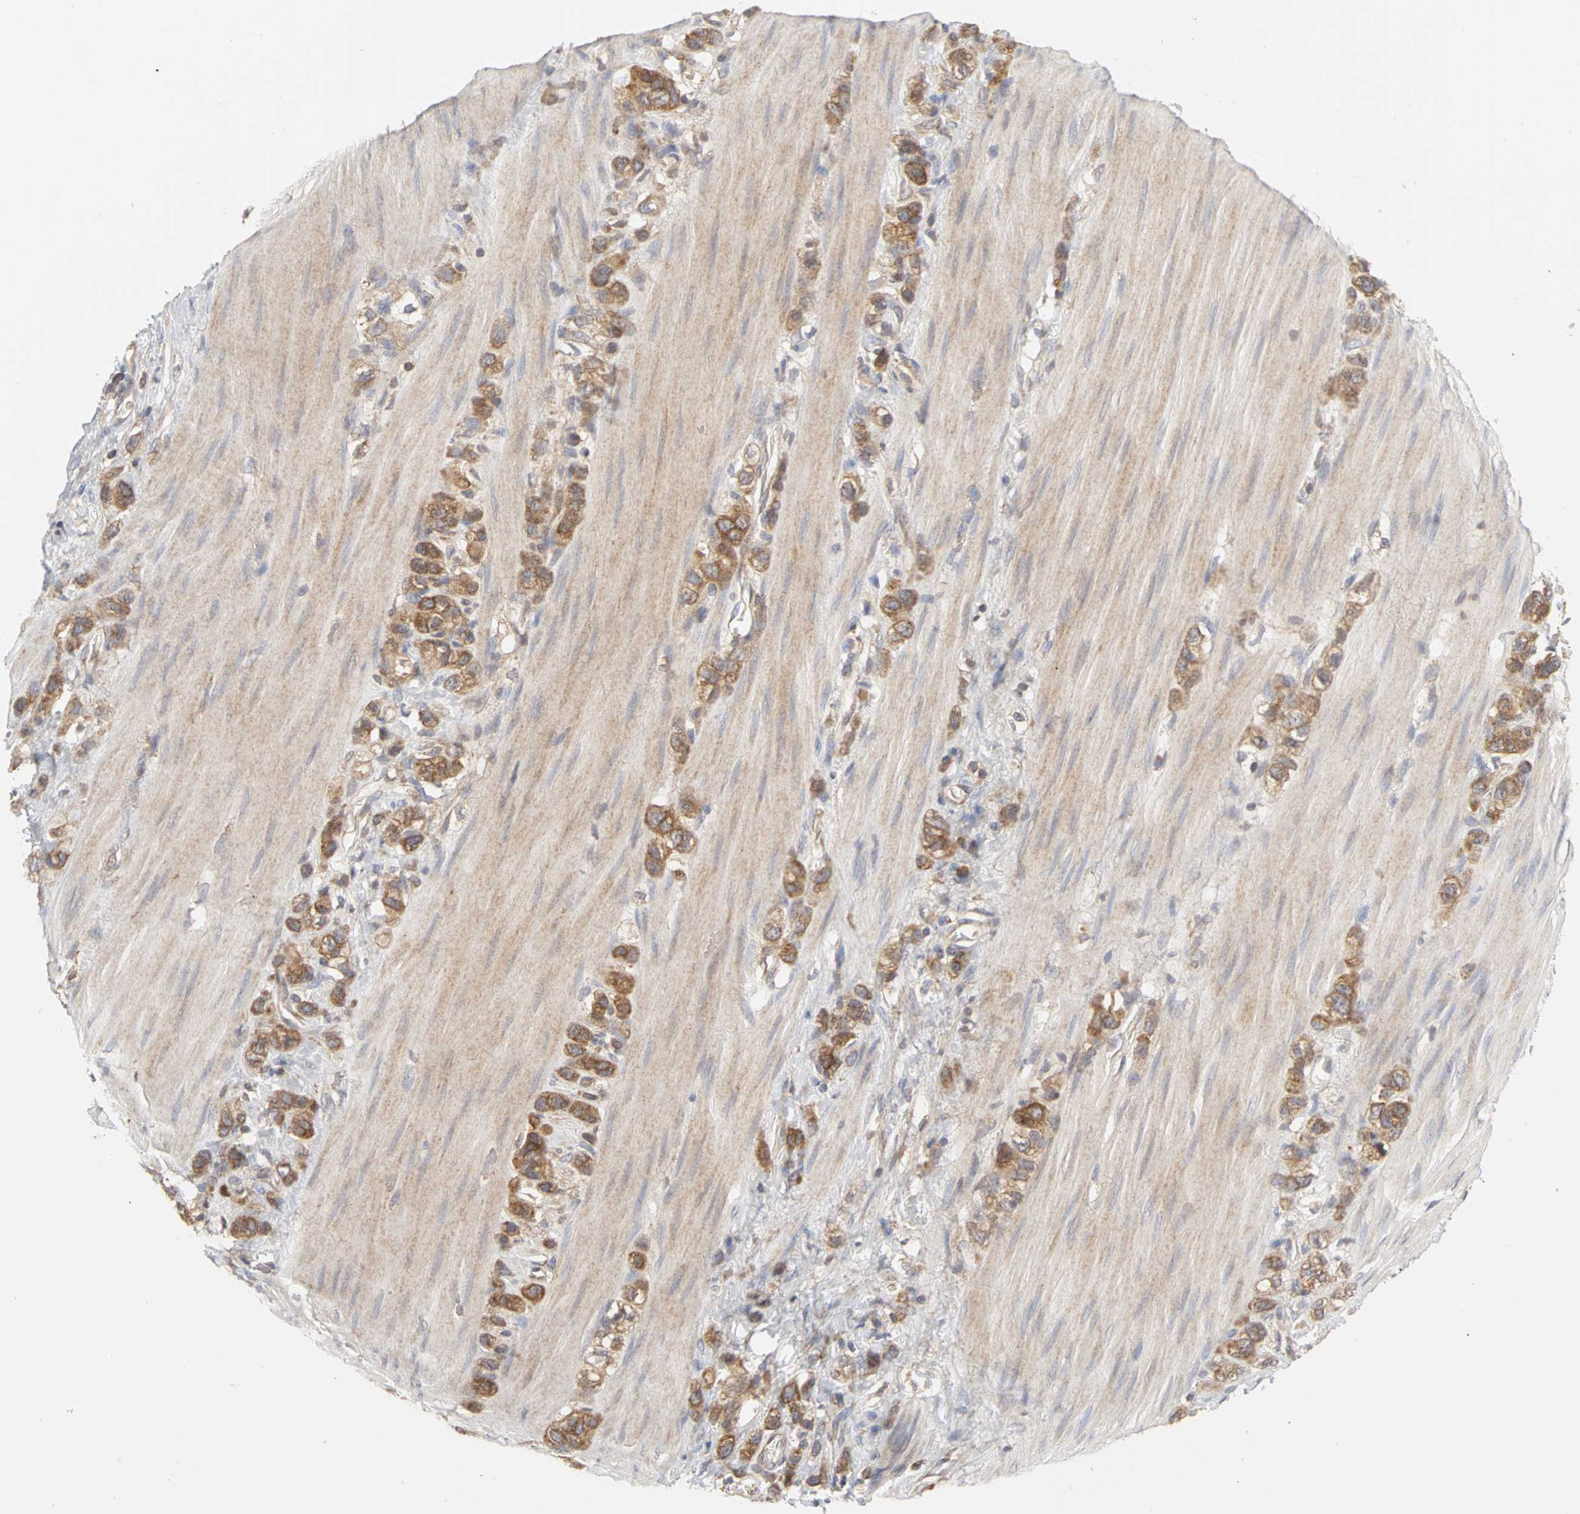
{"staining": {"intensity": "moderate", "quantity": ">75%", "location": "cytoplasmic/membranous"}, "tissue": "stomach cancer", "cell_type": "Tumor cells", "image_type": "cancer", "snomed": [{"axis": "morphology", "description": "Normal tissue, NOS"}, {"axis": "morphology", "description": "Adenocarcinoma, NOS"}, {"axis": "morphology", "description": "Adenocarcinoma, High grade"}, {"axis": "topography", "description": "Stomach, upper"}, {"axis": "topography", "description": "Stomach"}], "caption": "High-magnification brightfield microscopy of stomach high-grade adenocarcinoma stained with DAB (3,3'-diaminobenzidine) (brown) and counterstained with hematoxylin (blue). tumor cells exhibit moderate cytoplasmic/membranous staining is present in about>75% of cells. (Stains: DAB in brown, nuclei in blue, Microscopy: brightfield microscopy at high magnification).", "gene": "IRAK1", "patient": {"sex": "female", "age": 65}}